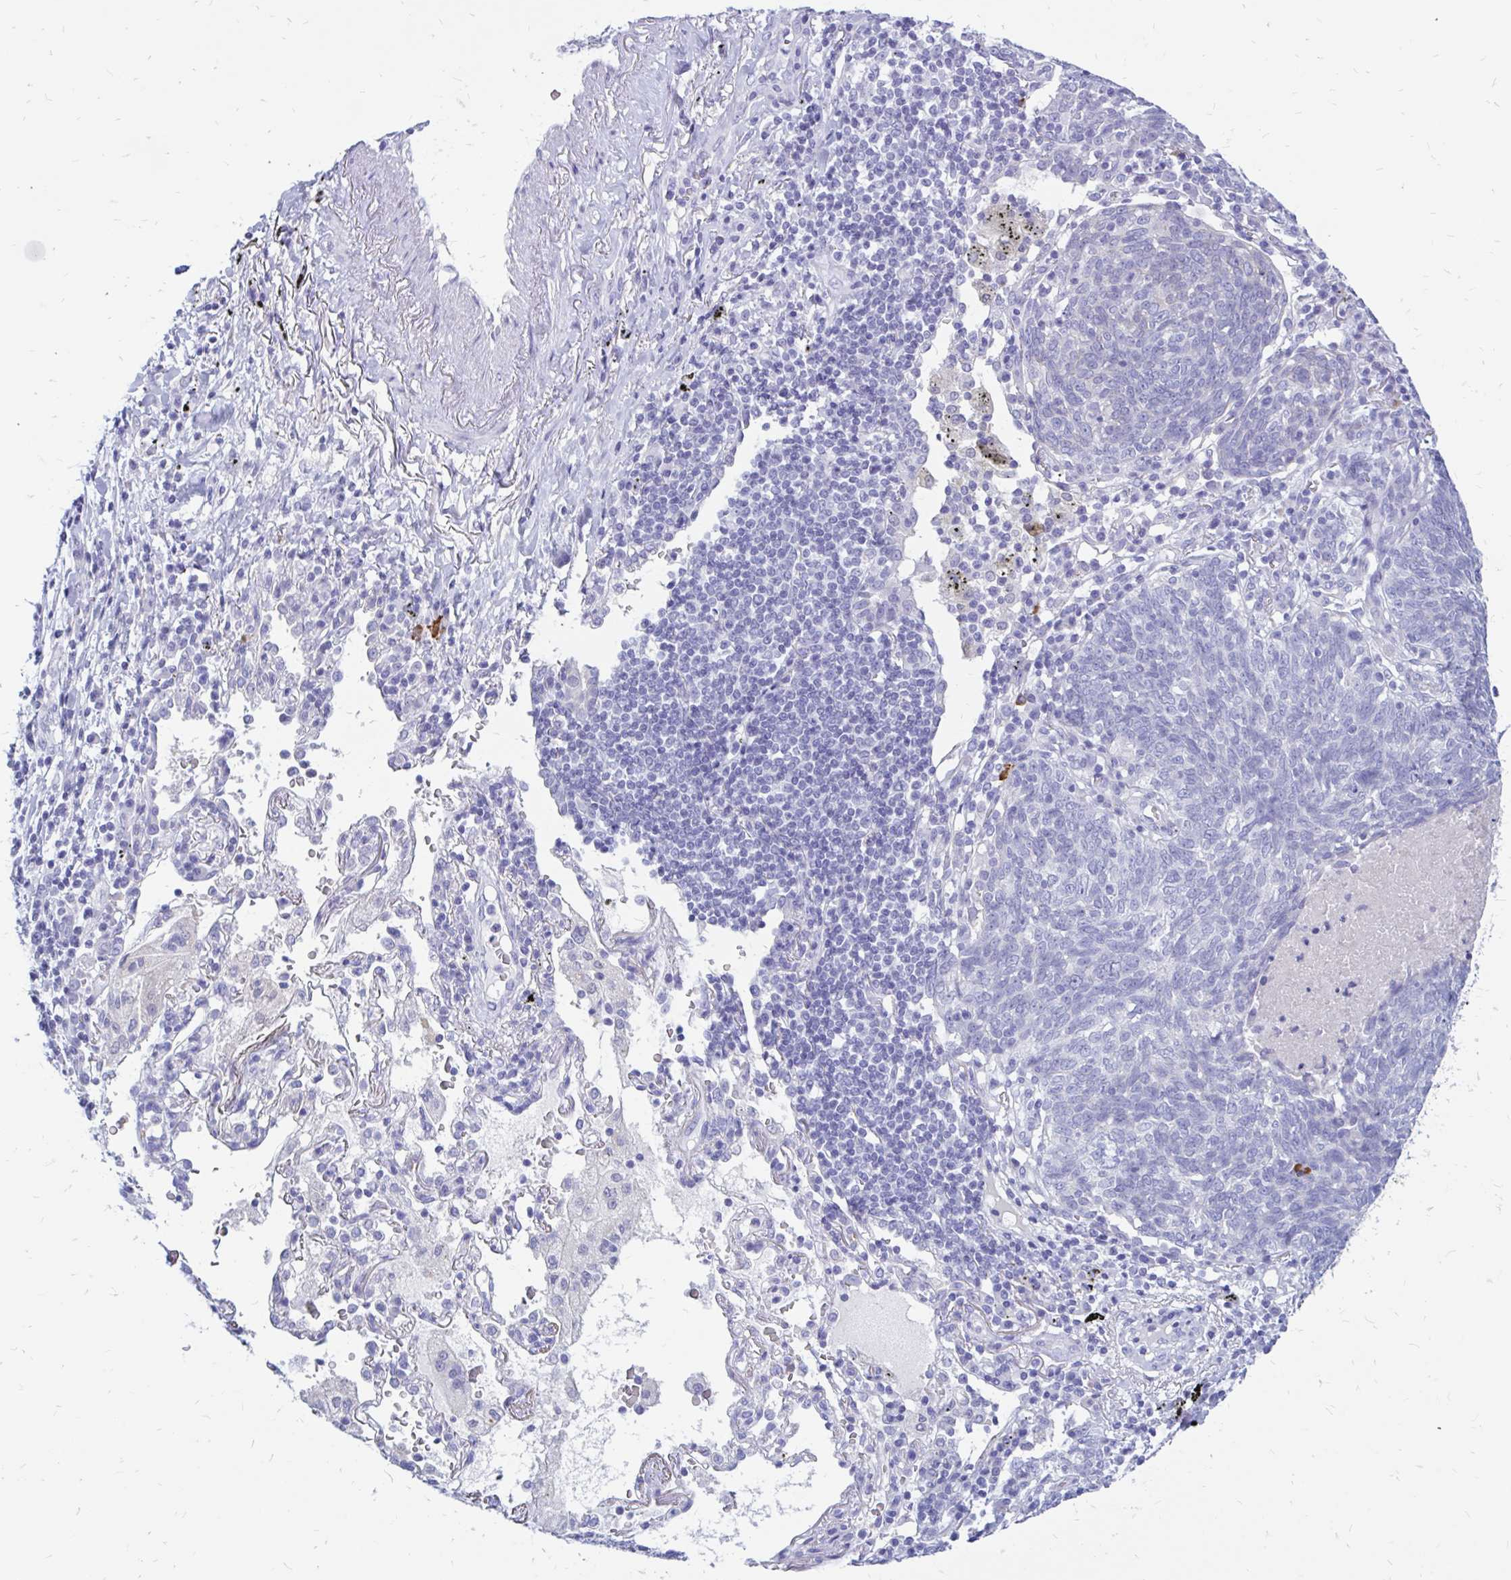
{"staining": {"intensity": "negative", "quantity": "none", "location": "none"}, "tissue": "lung cancer", "cell_type": "Tumor cells", "image_type": "cancer", "snomed": [{"axis": "morphology", "description": "Squamous cell carcinoma, NOS"}, {"axis": "topography", "description": "Lung"}], "caption": "Image shows no protein staining in tumor cells of squamous cell carcinoma (lung) tissue.", "gene": "IGSF5", "patient": {"sex": "female", "age": 72}}